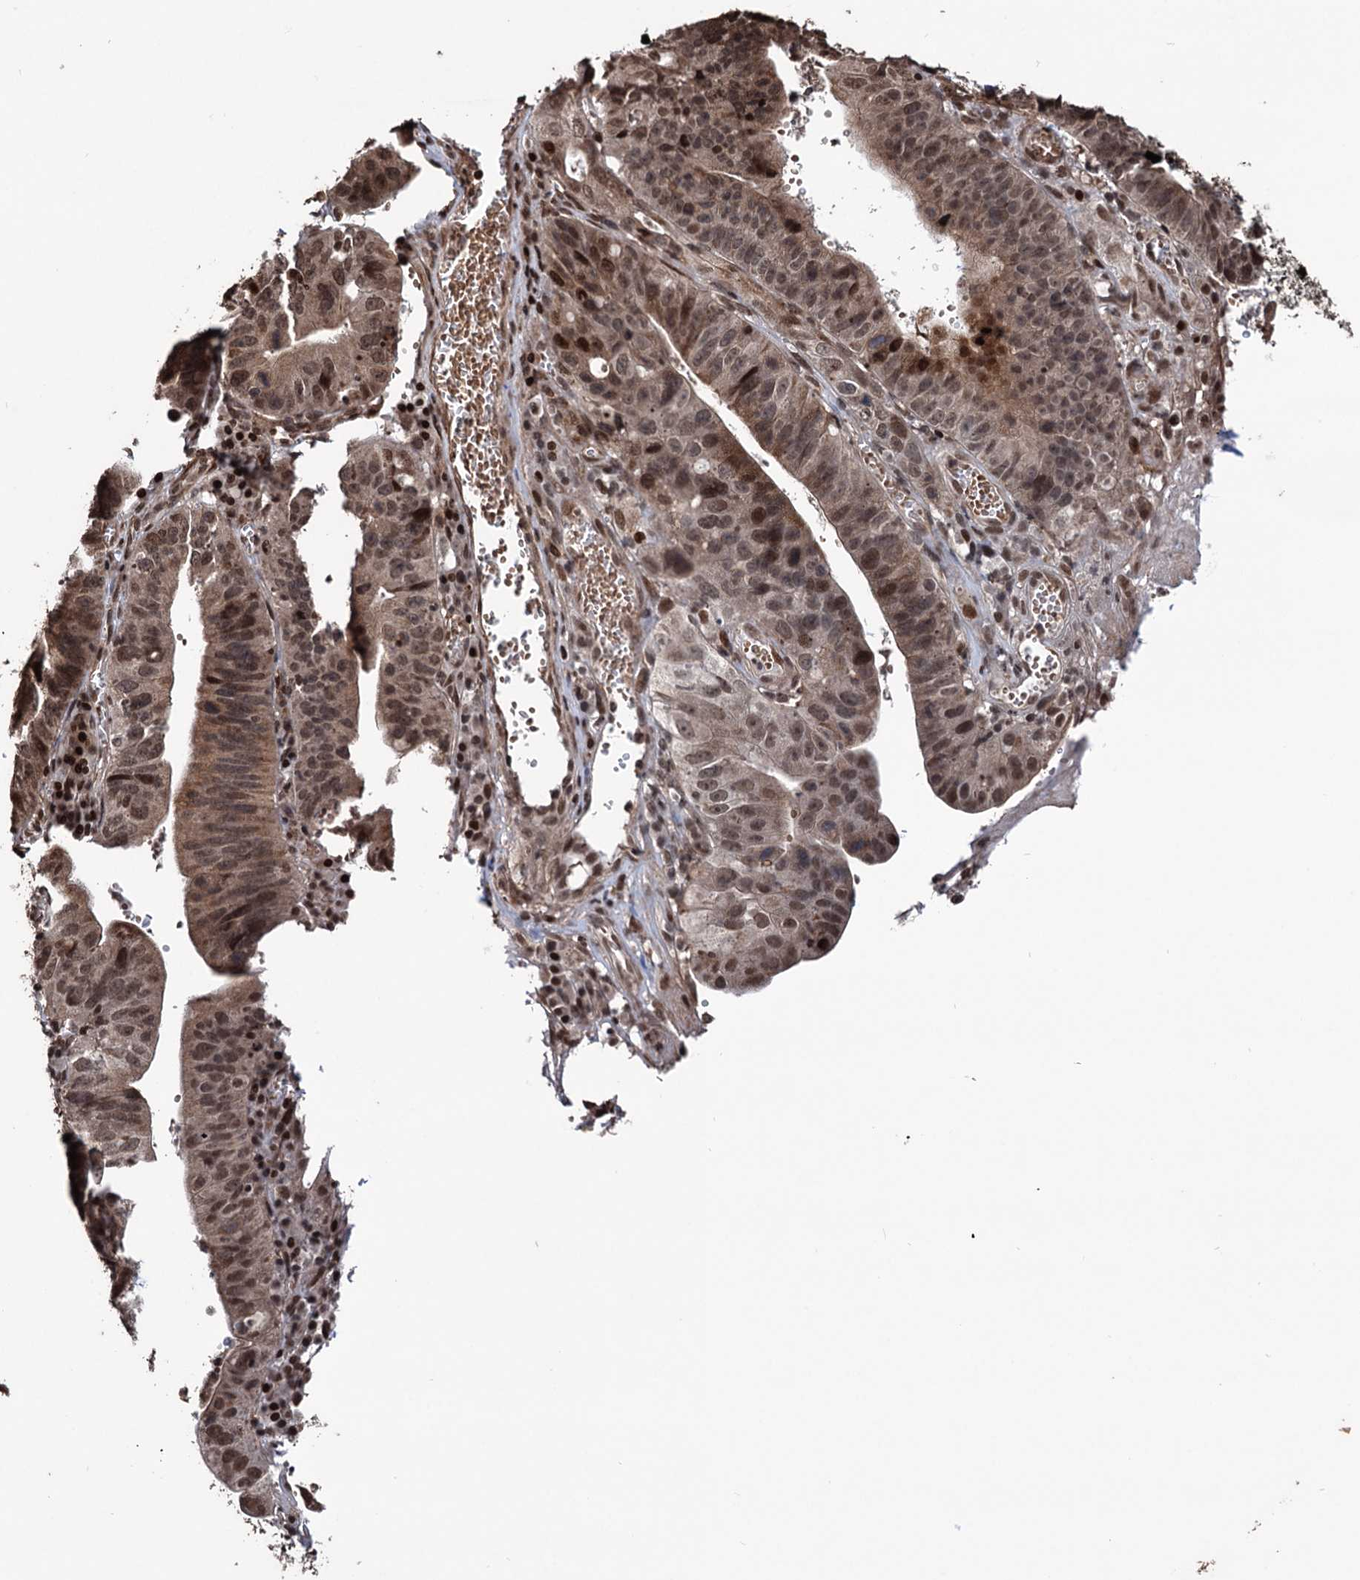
{"staining": {"intensity": "moderate", "quantity": ">75%", "location": "cytoplasmic/membranous,nuclear"}, "tissue": "stomach cancer", "cell_type": "Tumor cells", "image_type": "cancer", "snomed": [{"axis": "morphology", "description": "Adenocarcinoma, NOS"}, {"axis": "topography", "description": "Stomach"}], "caption": "Immunohistochemistry (IHC) micrograph of neoplastic tissue: stomach cancer (adenocarcinoma) stained using IHC displays medium levels of moderate protein expression localized specifically in the cytoplasmic/membranous and nuclear of tumor cells, appearing as a cytoplasmic/membranous and nuclear brown color.", "gene": "EYA4", "patient": {"sex": "male", "age": 59}}